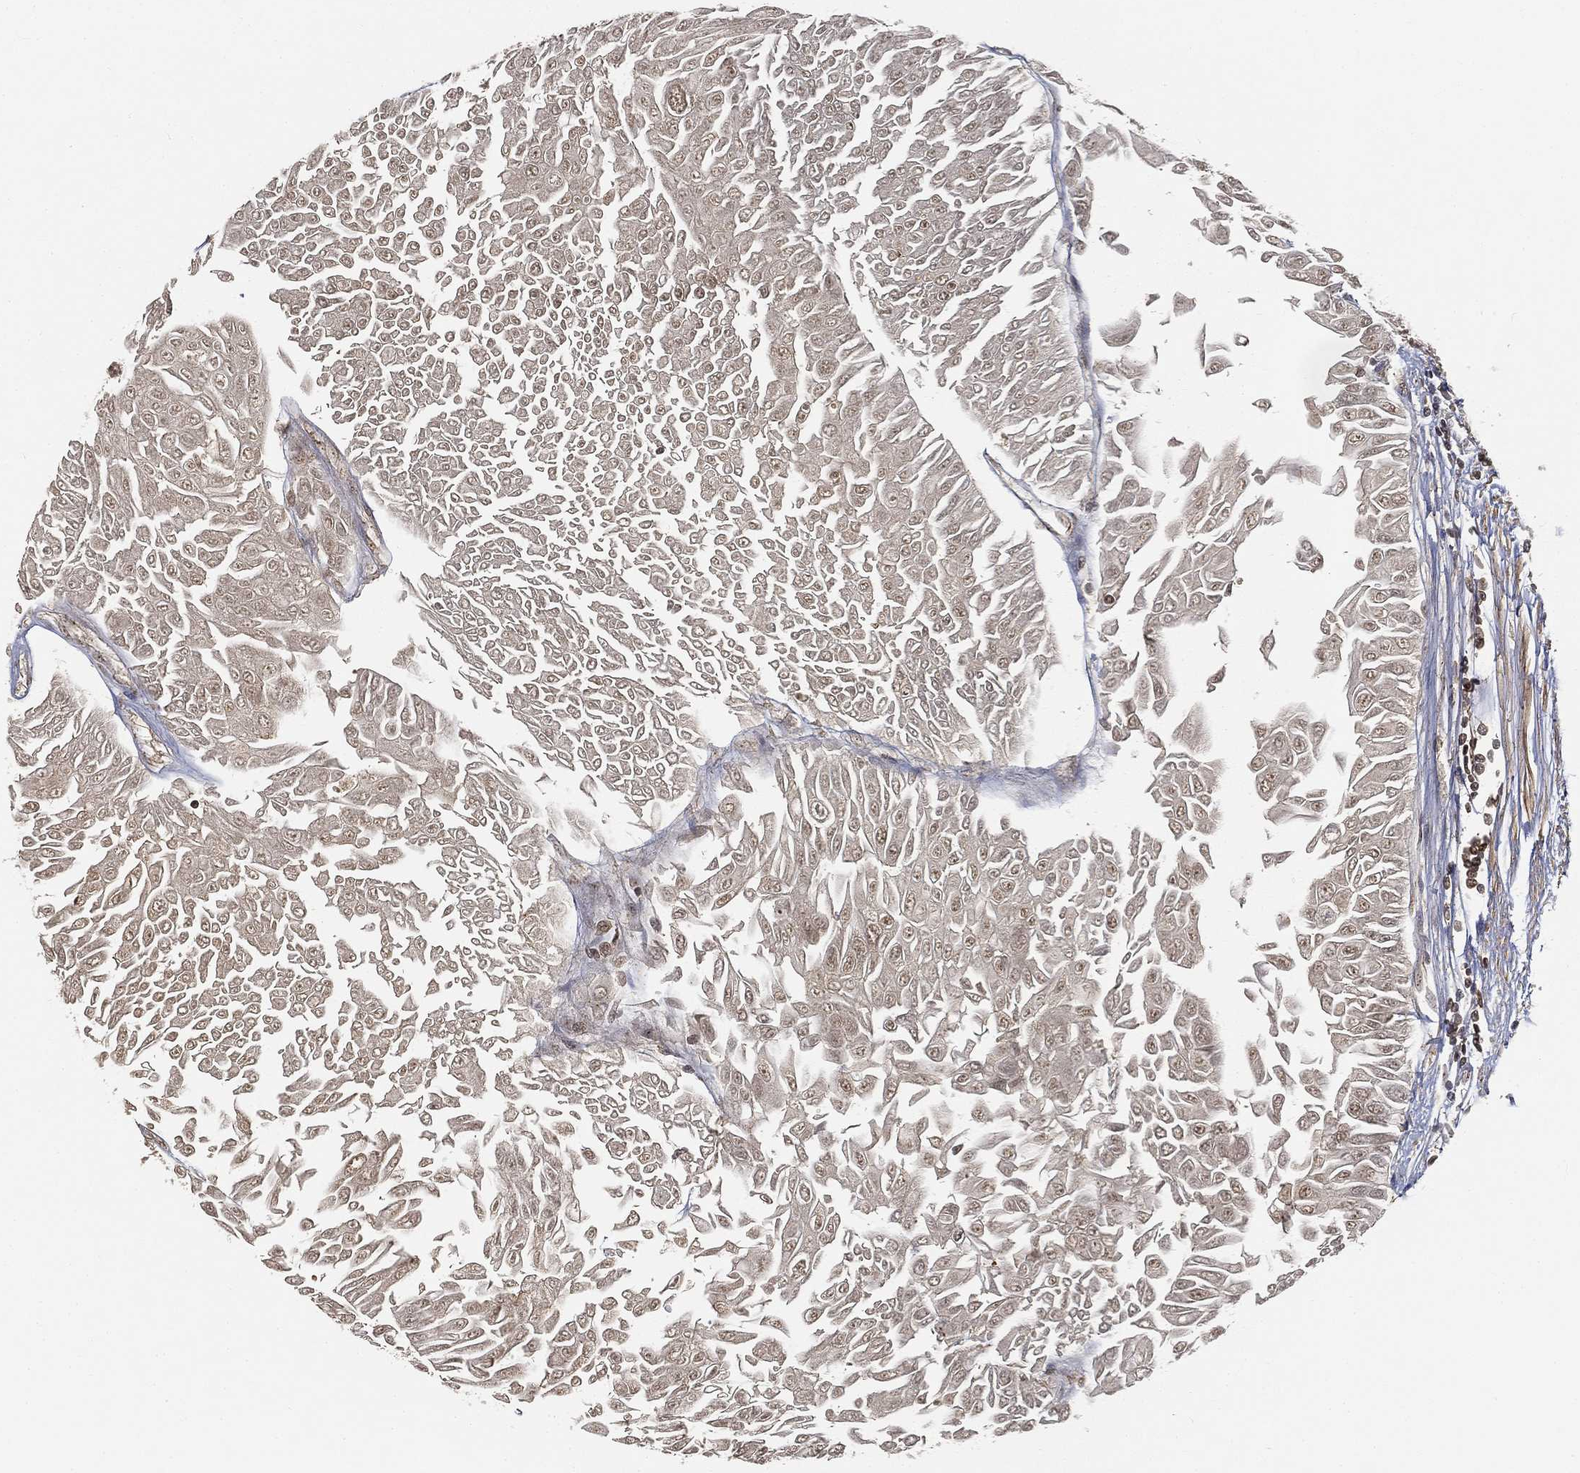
{"staining": {"intensity": "negative", "quantity": "none", "location": "none"}, "tissue": "urothelial cancer", "cell_type": "Tumor cells", "image_type": "cancer", "snomed": [{"axis": "morphology", "description": "Urothelial carcinoma, Low grade"}, {"axis": "topography", "description": "Urinary bladder"}], "caption": "Immunohistochemistry (IHC) histopathology image of human low-grade urothelial carcinoma stained for a protein (brown), which displays no positivity in tumor cells.", "gene": "WDR26", "patient": {"sex": "male", "age": 67}}